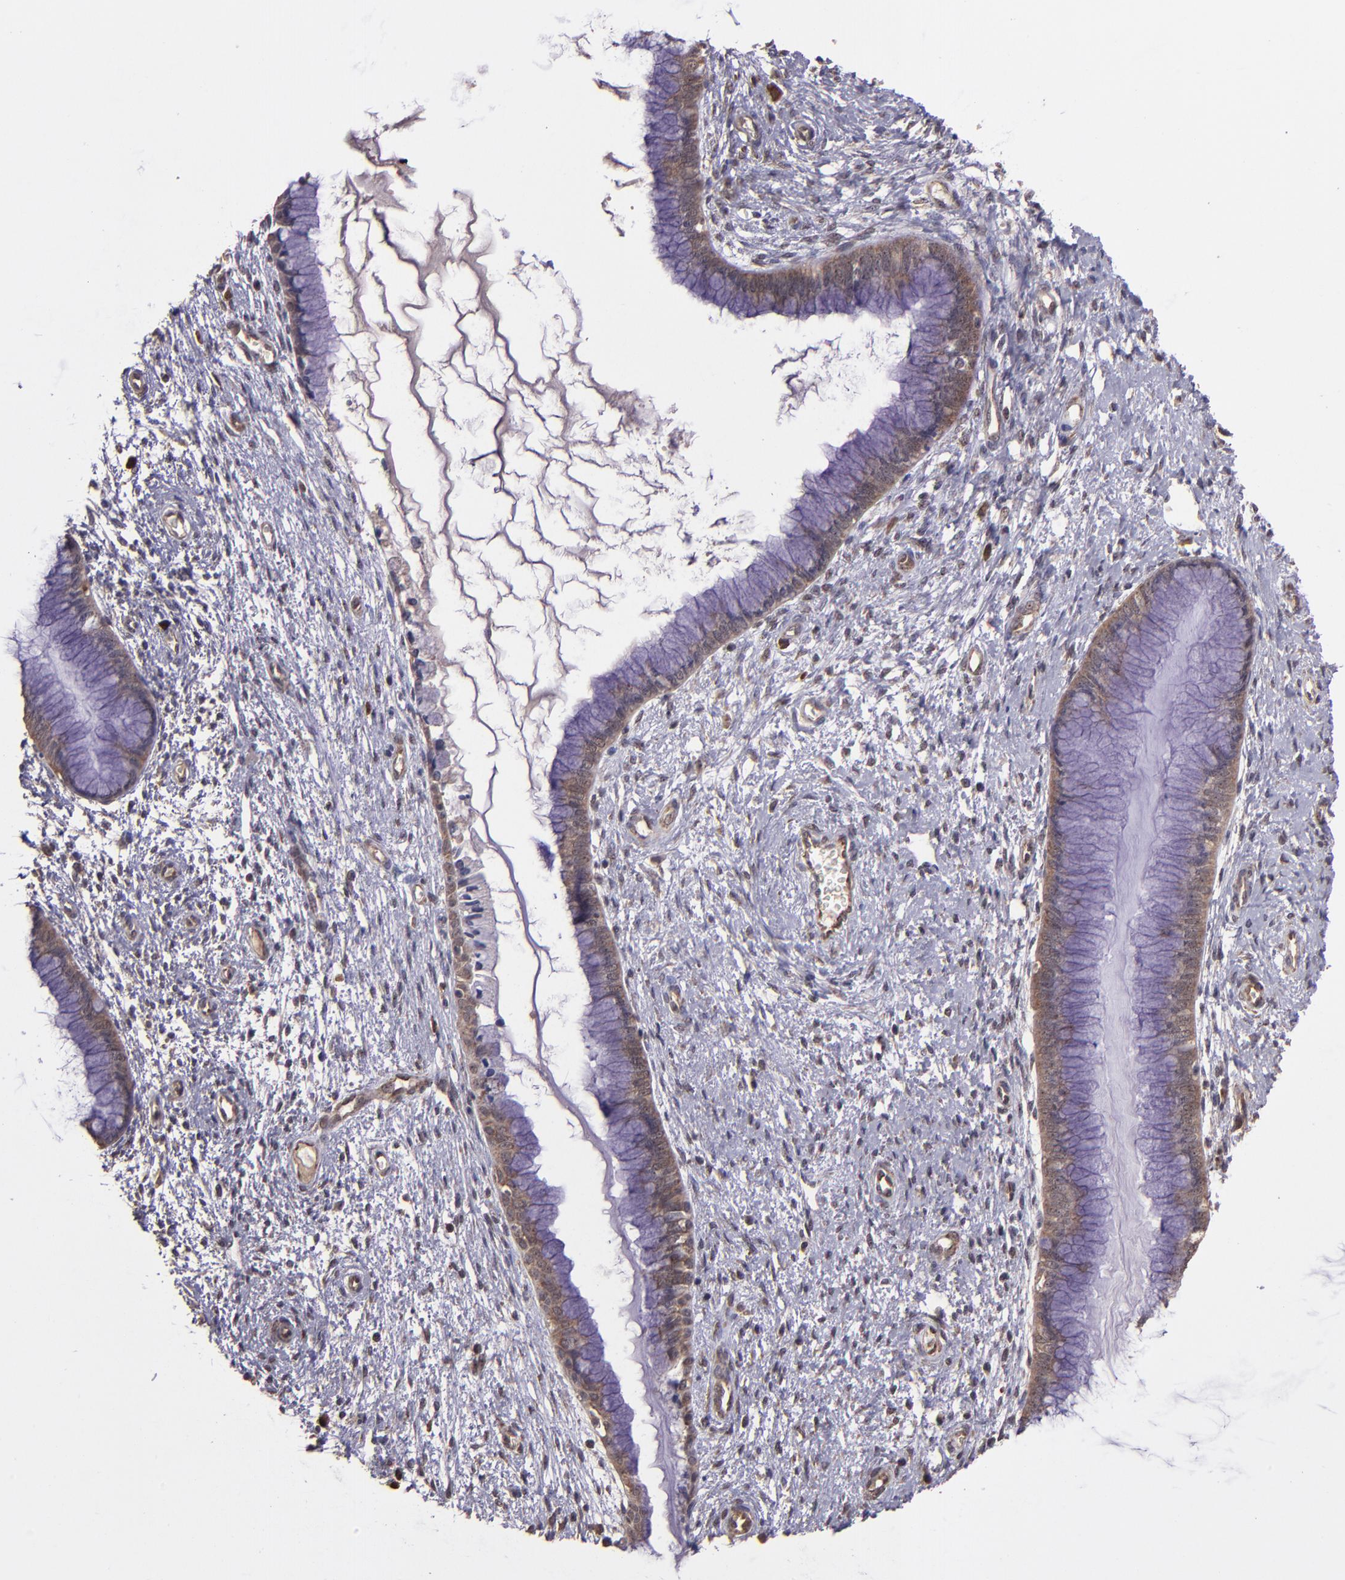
{"staining": {"intensity": "moderate", "quantity": ">75%", "location": "cytoplasmic/membranous"}, "tissue": "cervix", "cell_type": "Glandular cells", "image_type": "normal", "snomed": [{"axis": "morphology", "description": "Normal tissue, NOS"}, {"axis": "topography", "description": "Cervix"}], "caption": "Normal cervix was stained to show a protein in brown. There is medium levels of moderate cytoplasmic/membranous expression in about >75% of glandular cells. The protein is stained brown, and the nuclei are stained in blue (DAB IHC with brightfield microscopy, high magnification).", "gene": "USP51", "patient": {"sex": "female", "age": 55}}